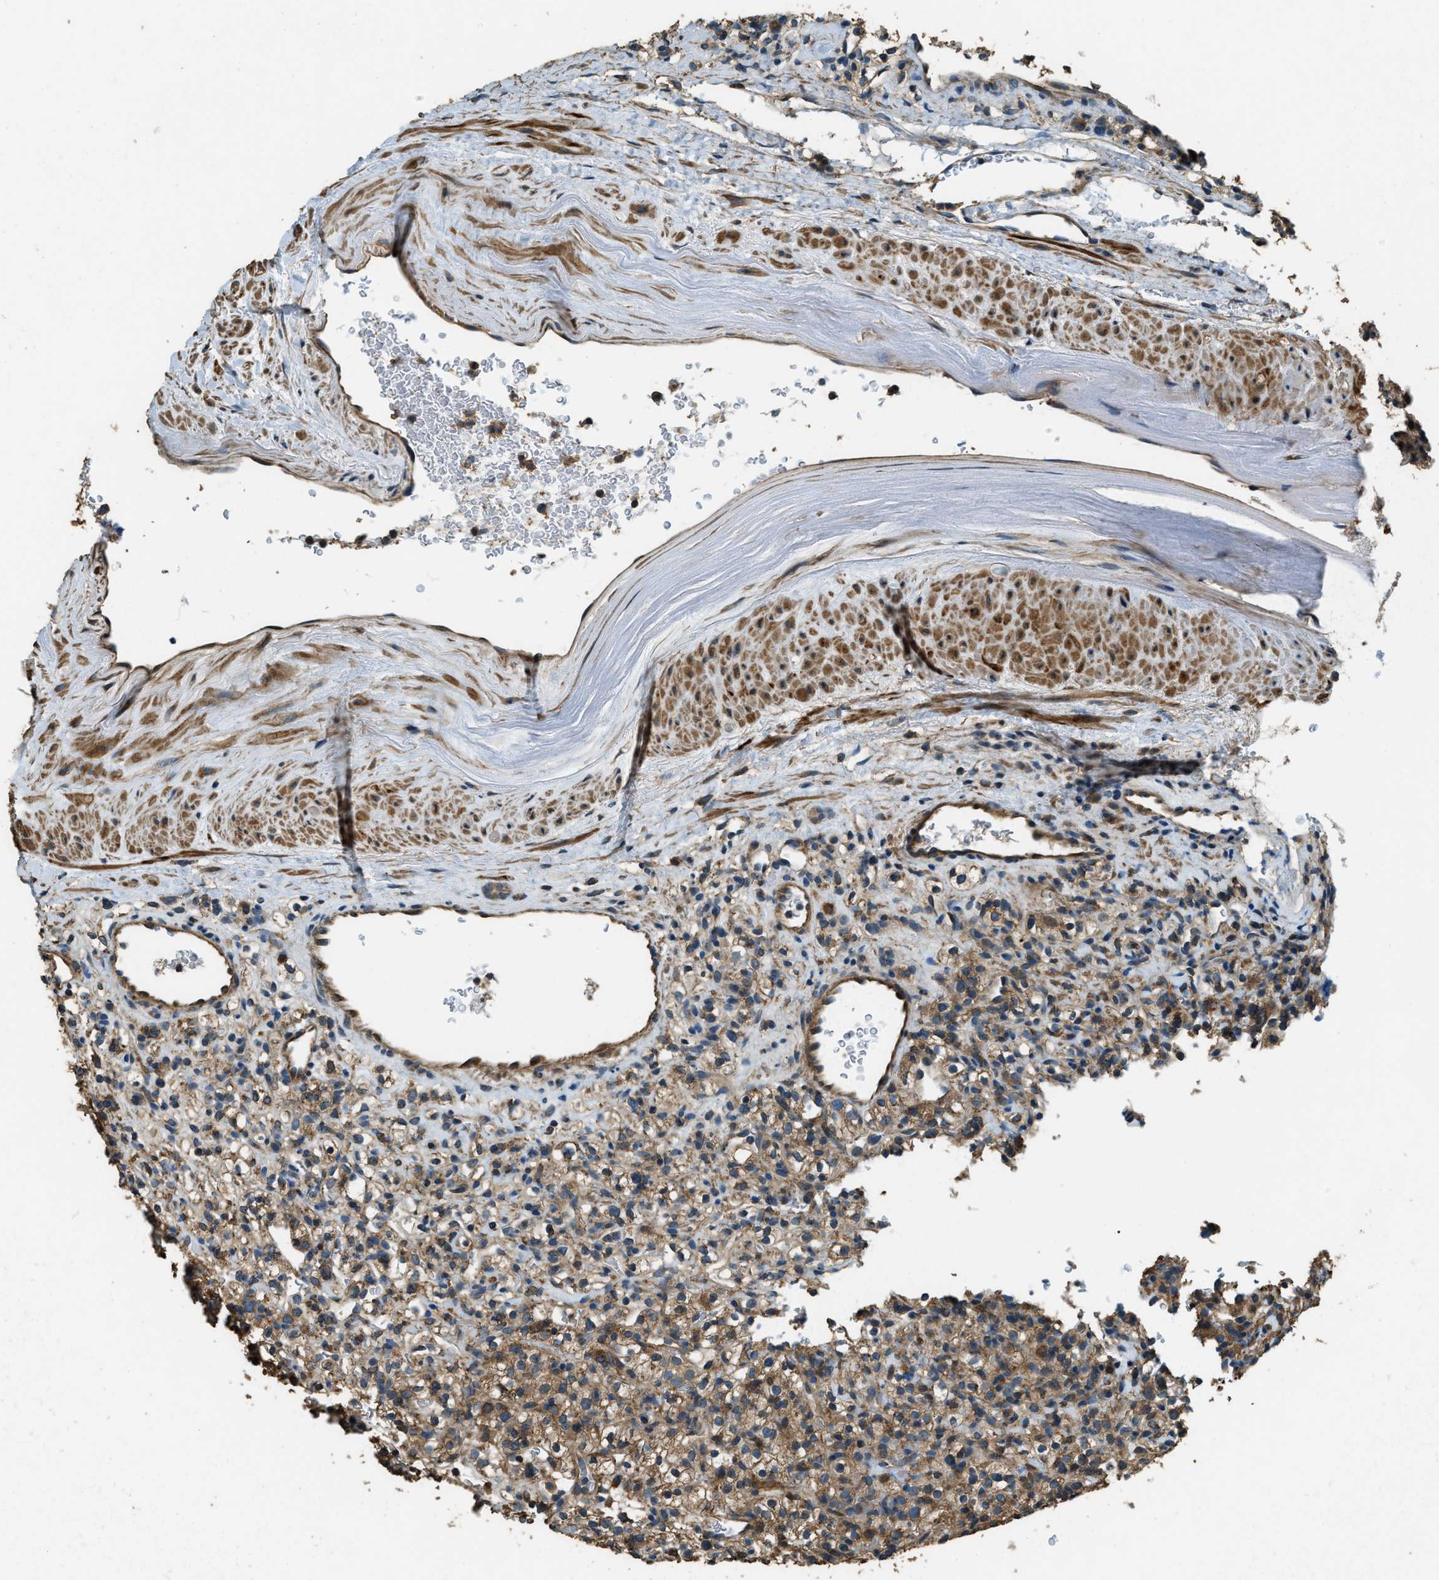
{"staining": {"intensity": "moderate", "quantity": ">75%", "location": "cytoplasmic/membranous"}, "tissue": "renal cancer", "cell_type": "Tumor cells", "image_type": "cancer", "snomed": [{"axis": "morphology", "description": "Normal tissue, NOS"}, {"axis": "morphology", "description": "Adenocarcinoma, NOS"}, {"axis": "topography", "description": "Kidney"}], "caption": "This image displays IHC staining of human renal adenocarcinoma, with medium moderate cytoplasmic/membranous expression in about >75% of tumor cells.", "gene": "ERGIC1", "patient": {"sex": "female", "age": 72}}